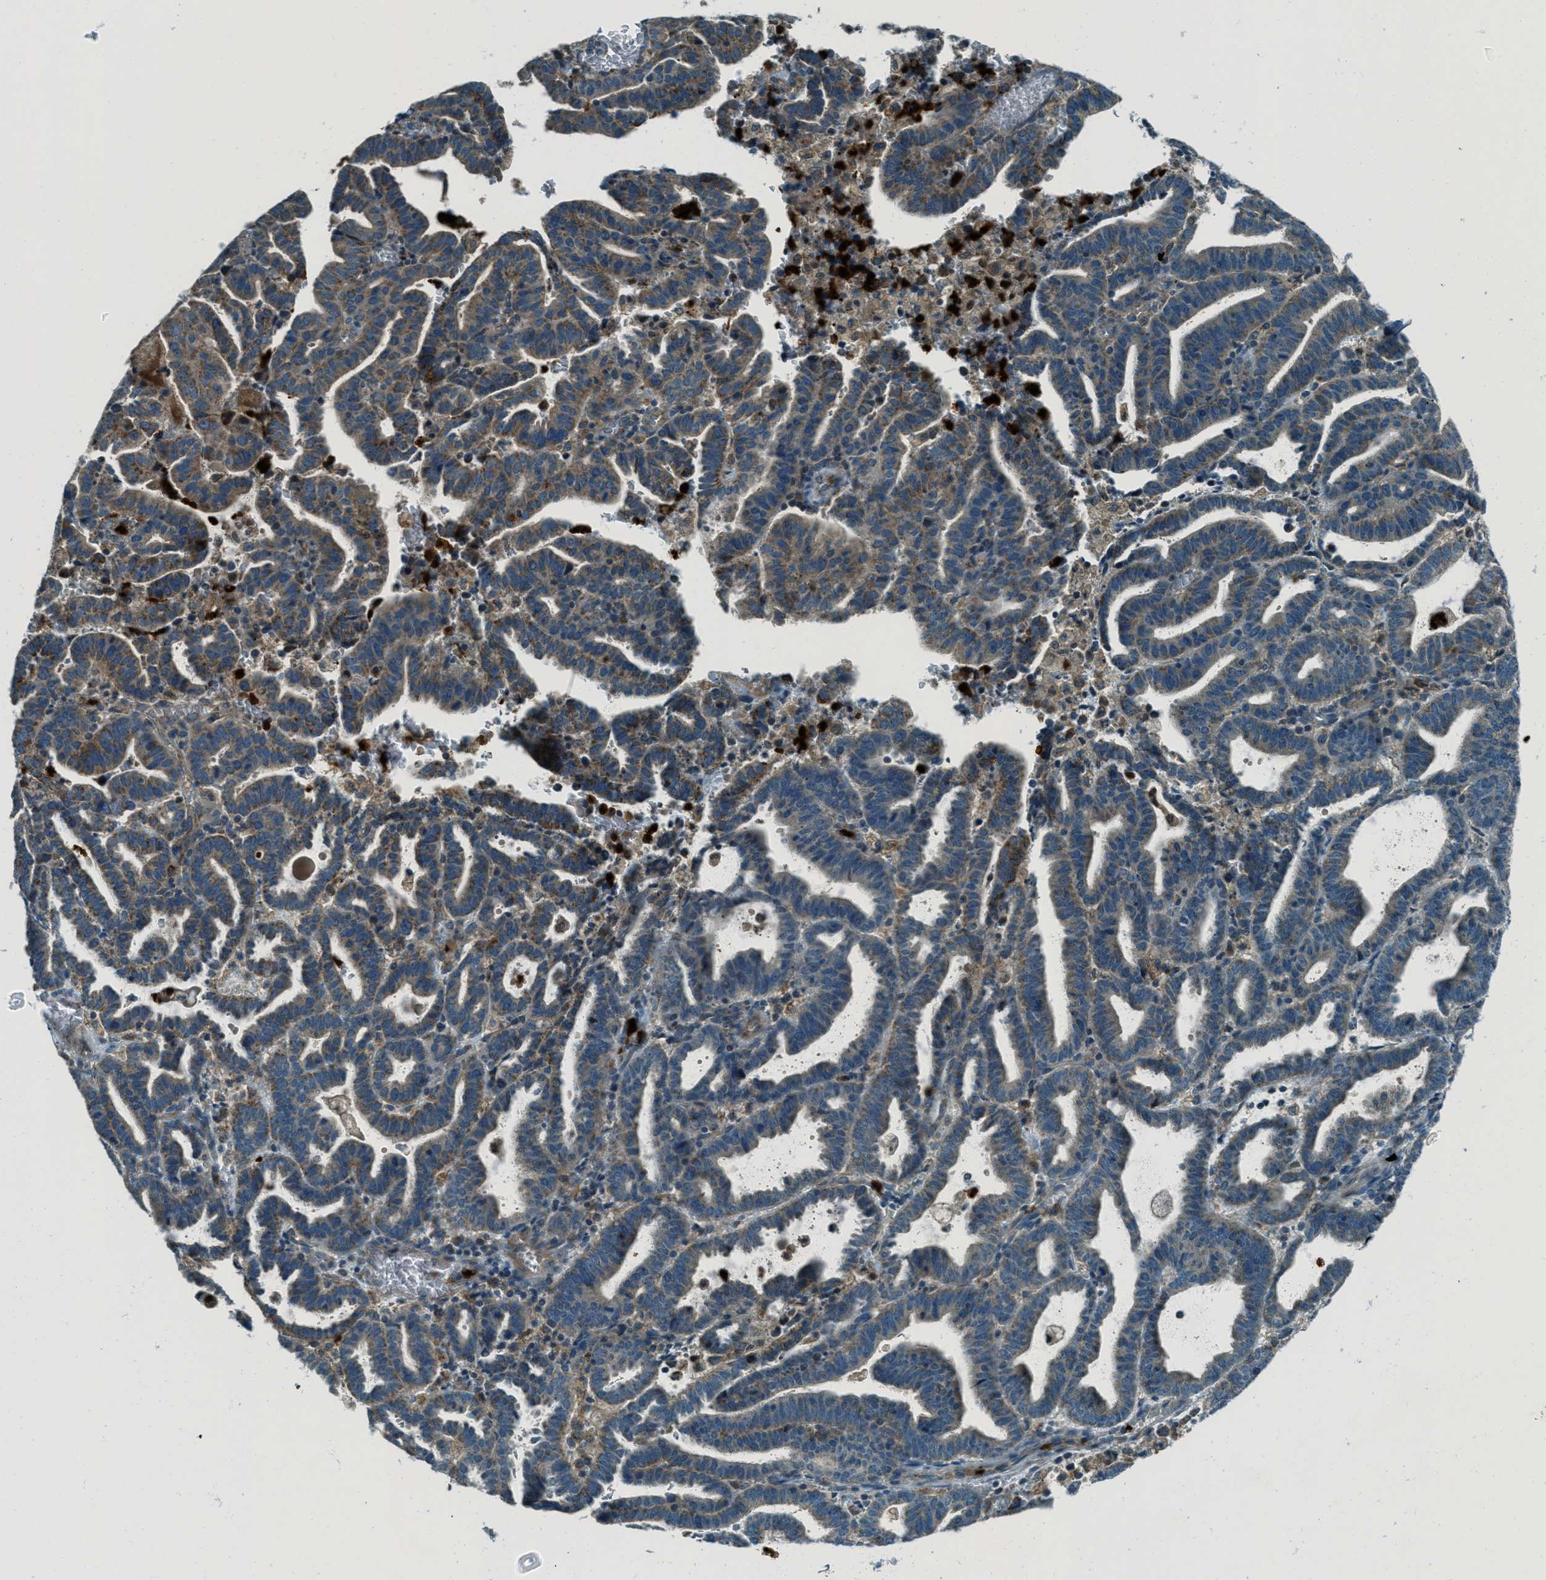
{"staining": {"intensity": "moderate", "quantity": "25%-75%", "location": "cytoplasmic/membranous"}, "tissue": "endometrial cancer", "cell_type": "Tumor cells", "image_type": "cancer", "snomed": [{"axis": "morphology", "description": "Adenocarcinoma, NOS"}, {"axis": "topography", "description": "Uterus"}], "caption": "Endometrial cancer (adenocarcinoma) stained with DAB (3,3'-diaminobenzidine) IHC displays medium levels of moderate cytoplasmic/membranous positivity in approximately 25%-75% of tumor cells.", "gene": "FAR1", "patient": {"sex": "female", "age": 83}}